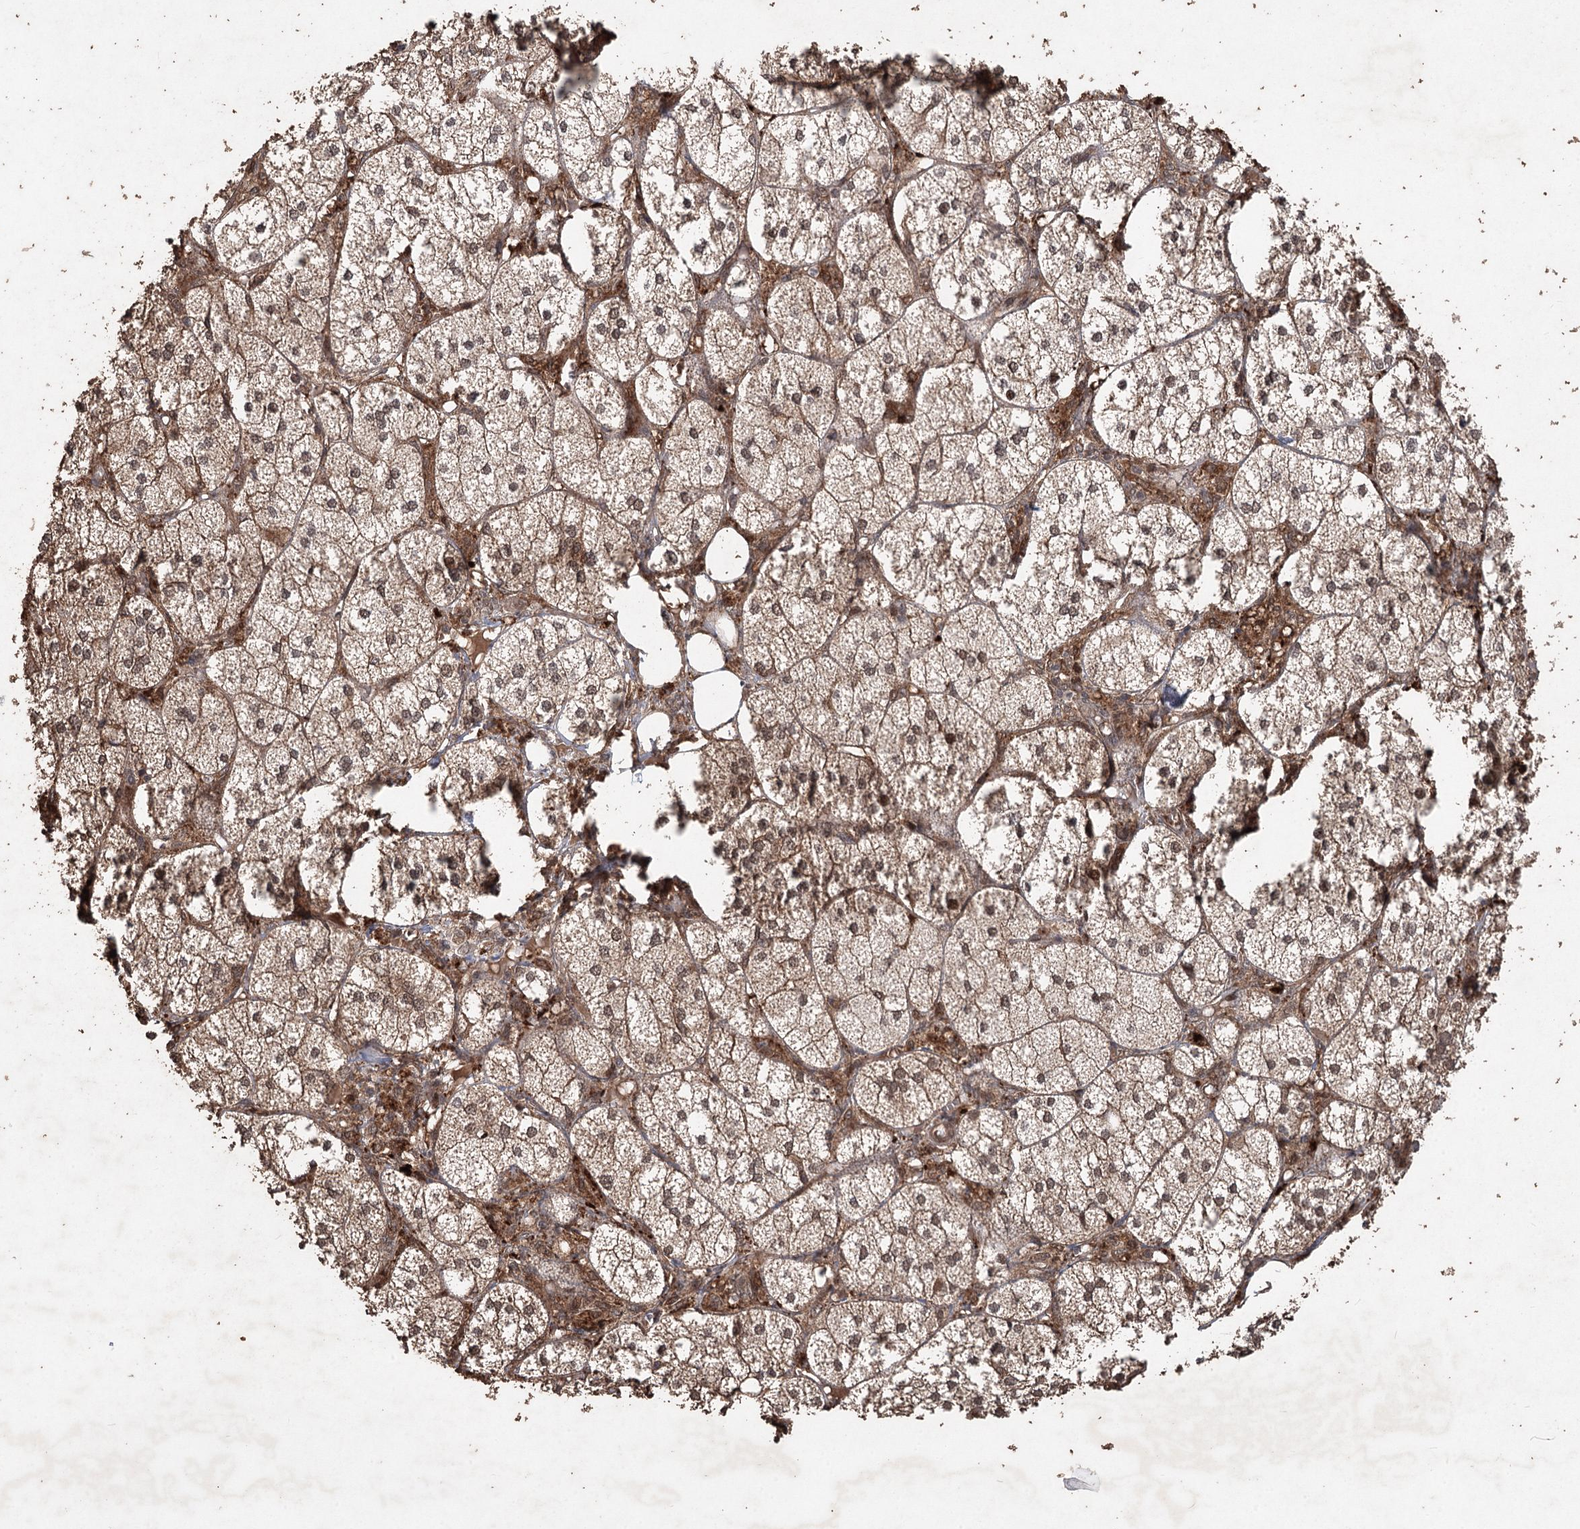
{"staining": {"intensity": "moderate", "quantity": ">75%", "location": "cytoplasmic/membranous,nuclear"}, "tissue": "adrenal gland", "cell_type": "Glandular cells", "image_type": "normal", "snomed": [{"axis": "morphology", "description": "Normal tissue, NOS"}, {"axis": "topography", "description": "Adrenal gland"}], "caption": "Immunohistochemistry (IHC) histopathology image of benign adrenal gland: adrenal gland stained using immunohistochemistry (IHC) reveals medium levels of moderate protein expression localized specifically in the cytoplasmic/membranous,nuclear of glandular cells, appearing as a cytoplasmic/membranous,nuclear brown color.", "gene": "FBXO7", "patient": {"sex": "female", "age": 61}}